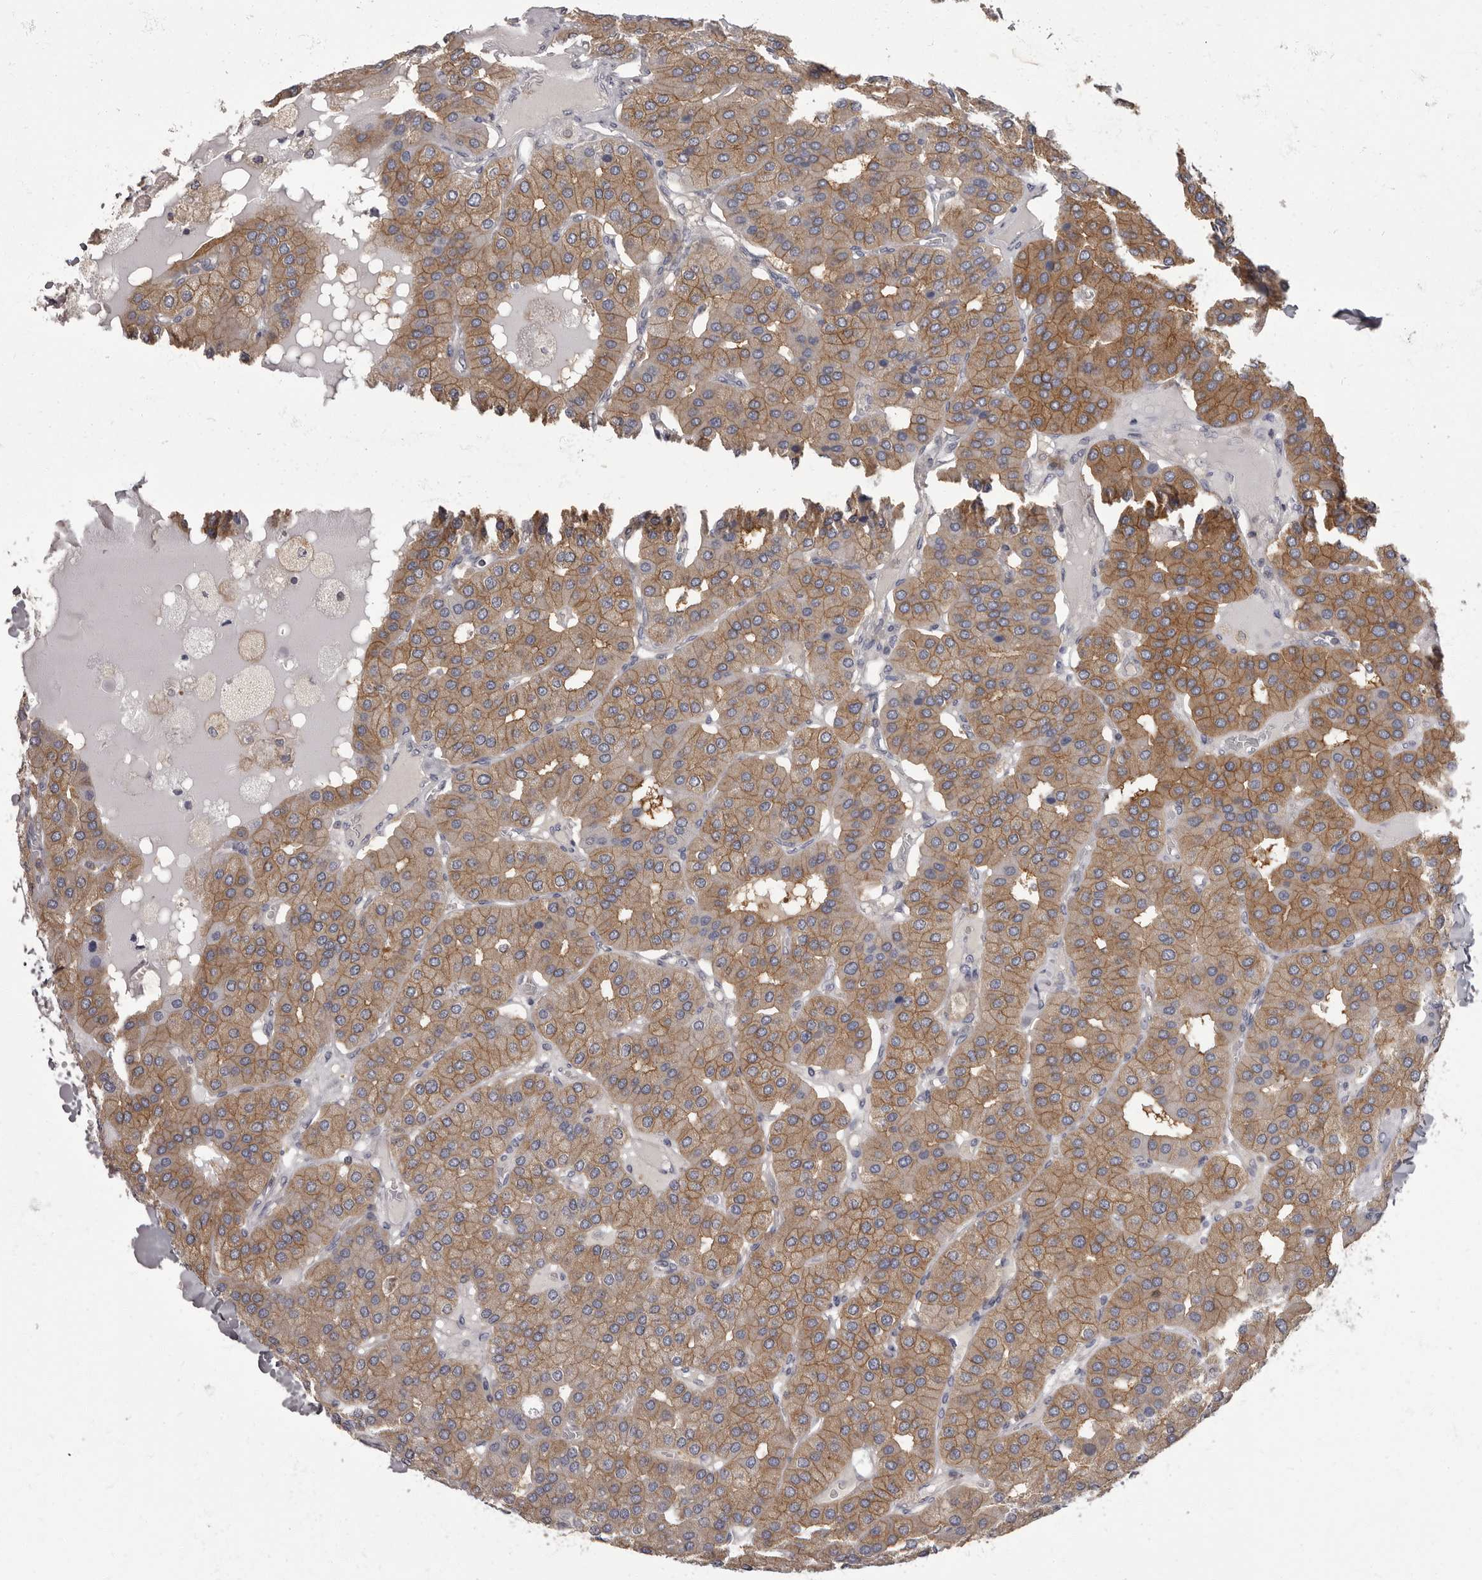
{"staining": {"intensity": "moderate", "quantity": ">75%", "location": "cytoplasmic/membranous"}, "tissue": "parathyroid gland", "cell_type": "Glandular cells", "image_type": "normal", "snomed": [{"axis": "morphology", "description": "Normal tissue, NOS"}, {"axis": "morphology", "description": "Adenoma, NOS"}, {"axis": "topography", "description": "Parathyroid gland"}], "caption": "DAB (3,3'-diaminobenzidine) immunohistochemical staining of unremarkable parathyroid gland shows moderate cytoplasmic/membranous protein positivity in about >75% of glandular cells. (DAB (3,3'-diaminobenzidine) IHC with brightfield microscopy, high magnification).", "gene": "APEH", "patient": {"sex": "female", "age": 86}}